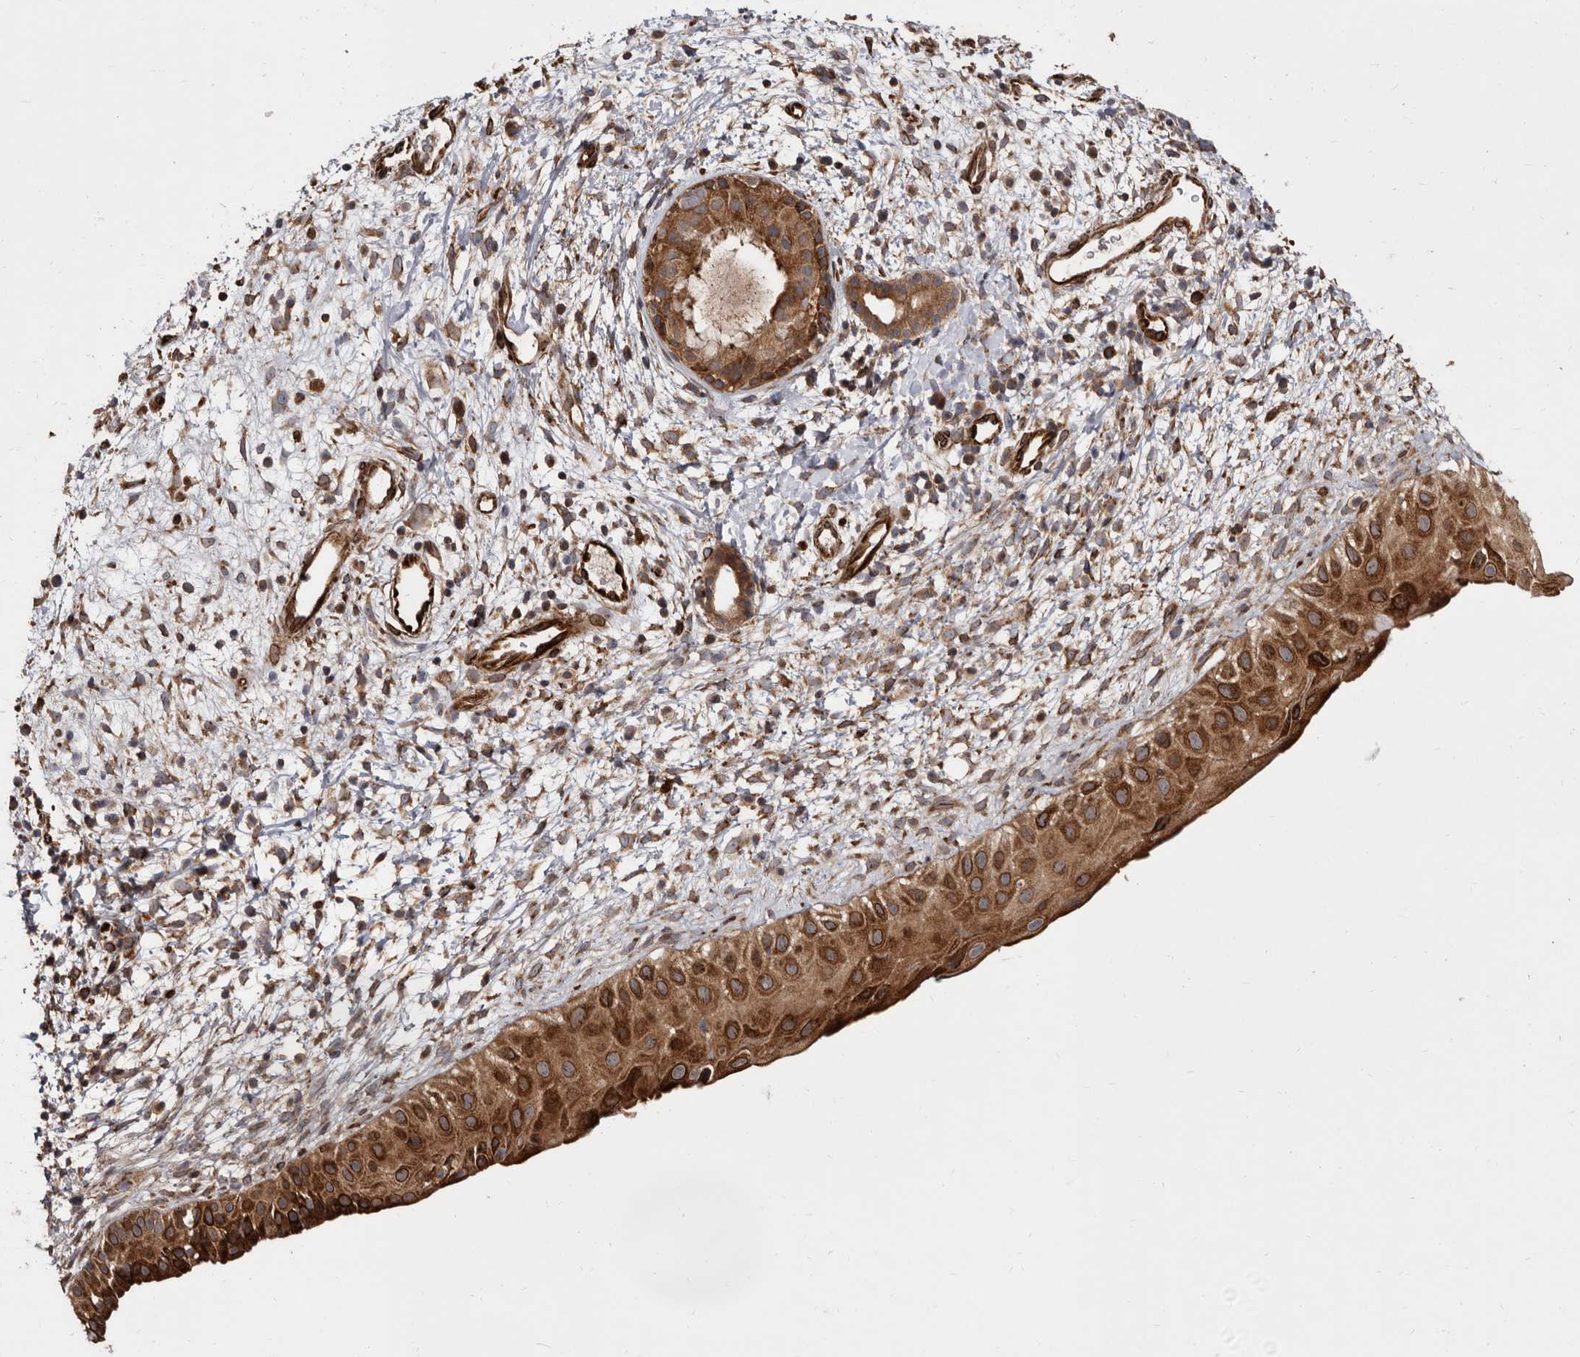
{"staining": {"intensity": "strong", "quantity": ">75%", "location": "cytoplasmic/membranous"}, "tissue": "nasopharynx", "cell_type": "Respiratory epithelial cells", "image_type": "normal", "snomed": [{"axis": "morphology", "description": "Normal tissue, NOS"}, {"axis": "topography", "description": "Nasopharynx"}], "caption": "This is a micrograph of immunohistochemistry staining of unremarkable nasopharynx, which shows strong expression in the cytoplasmic/membranous of respiratory epithelial cells.", "gene": "FLAD1", "patient": {"sex": "male", "age": 22}}